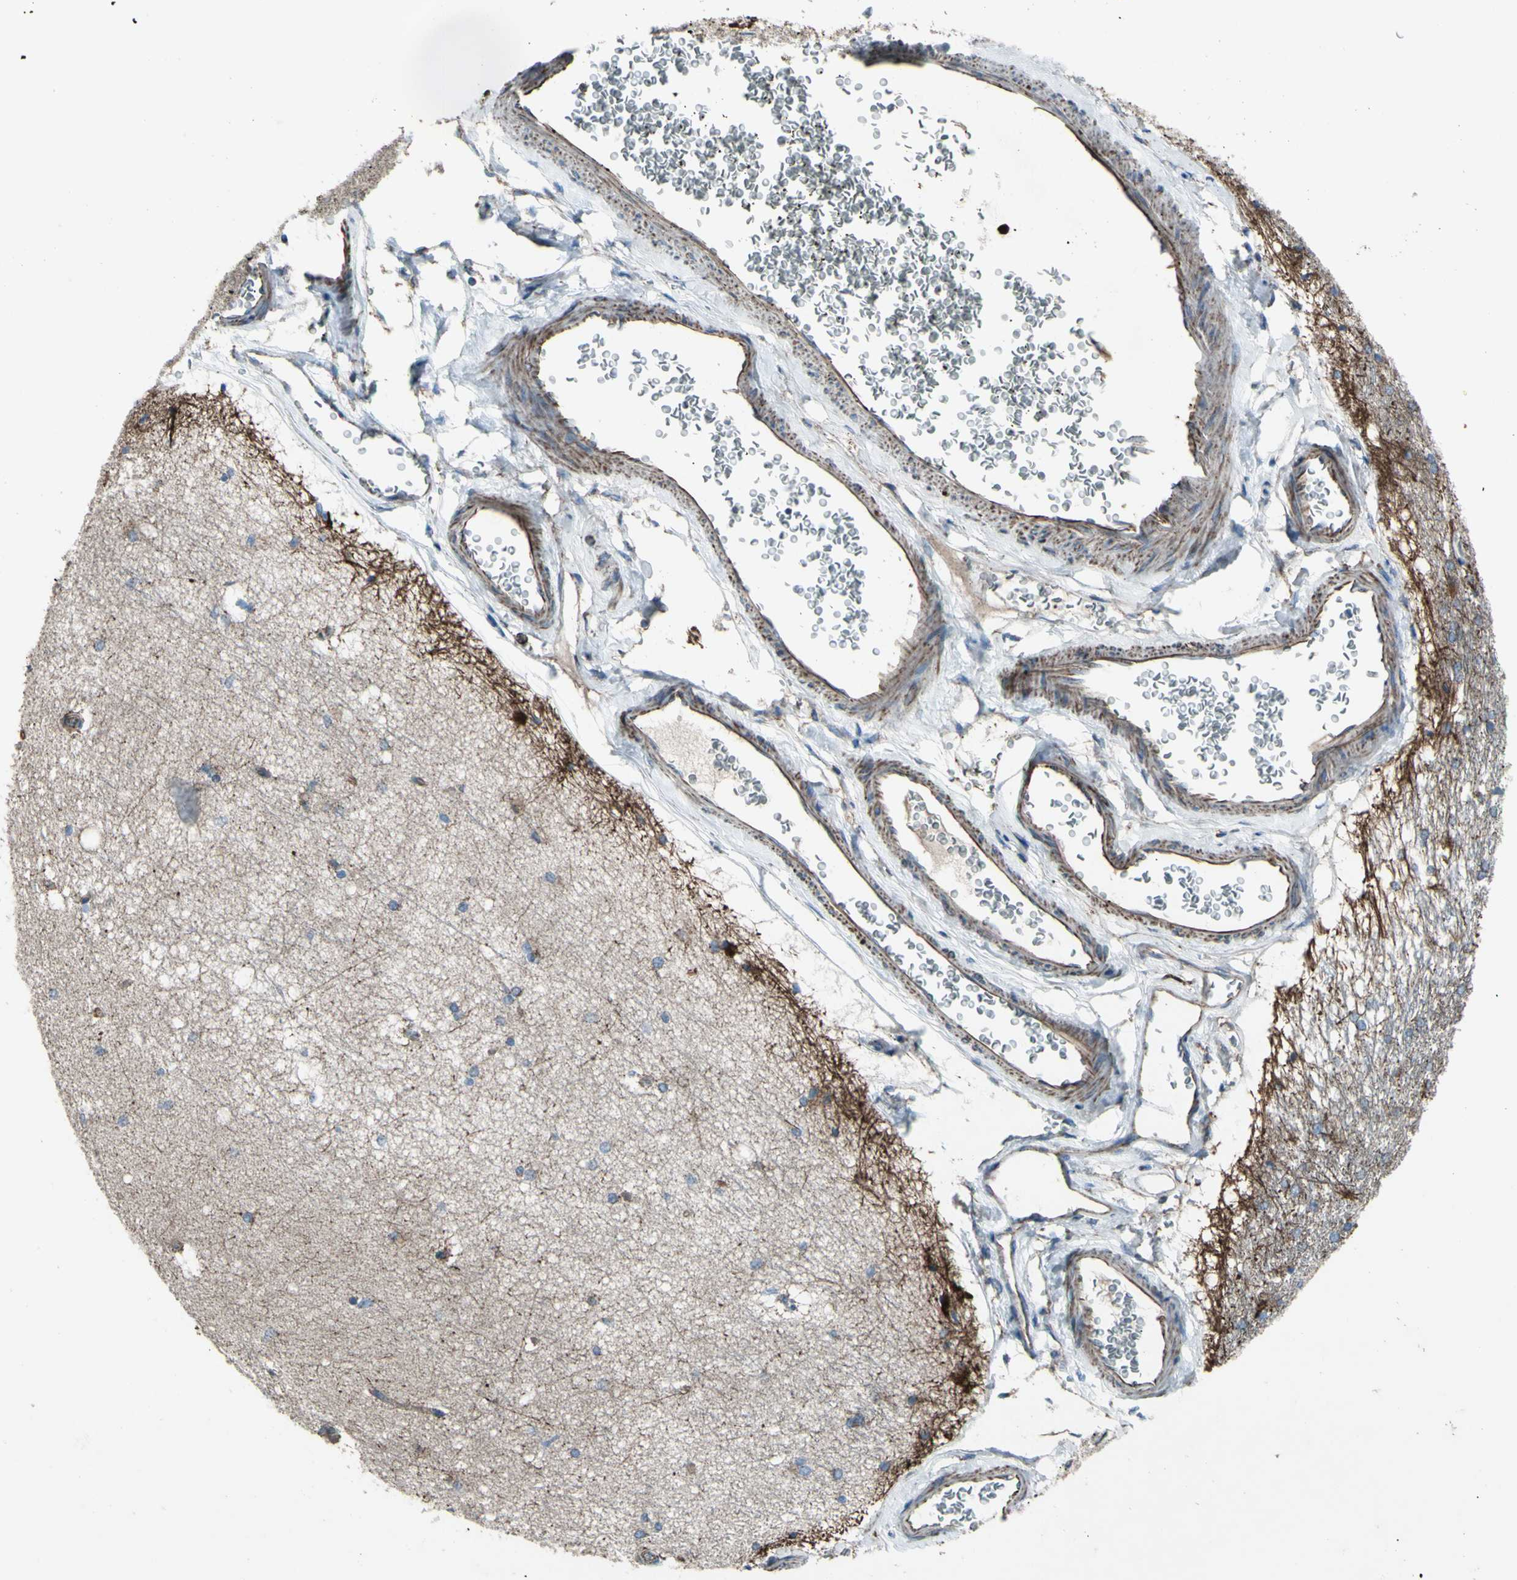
{"staining": {"intensity": "strong", "quantity": "<25%", "location": "cytoplasmic/membranous"}, "tissue": "hippocampus", "cell_type": "Glial cells", "image_type": "normal", "snomed": [{"axis": "morphology", "description": "Normal tissue, NOS"}, {"axis": "topography", "description": "Hippocampus"}], "caption": "Immunohistochemical staining of normal hippocampus shows medium levels of strong cytoplasmic/membranous staining in approximately <25% of glial cells. (DAB = brown stain, brightfield microscopy at high magnification).", "gene": "EMC7", "patient": {"sex": "female", "age": 19}}